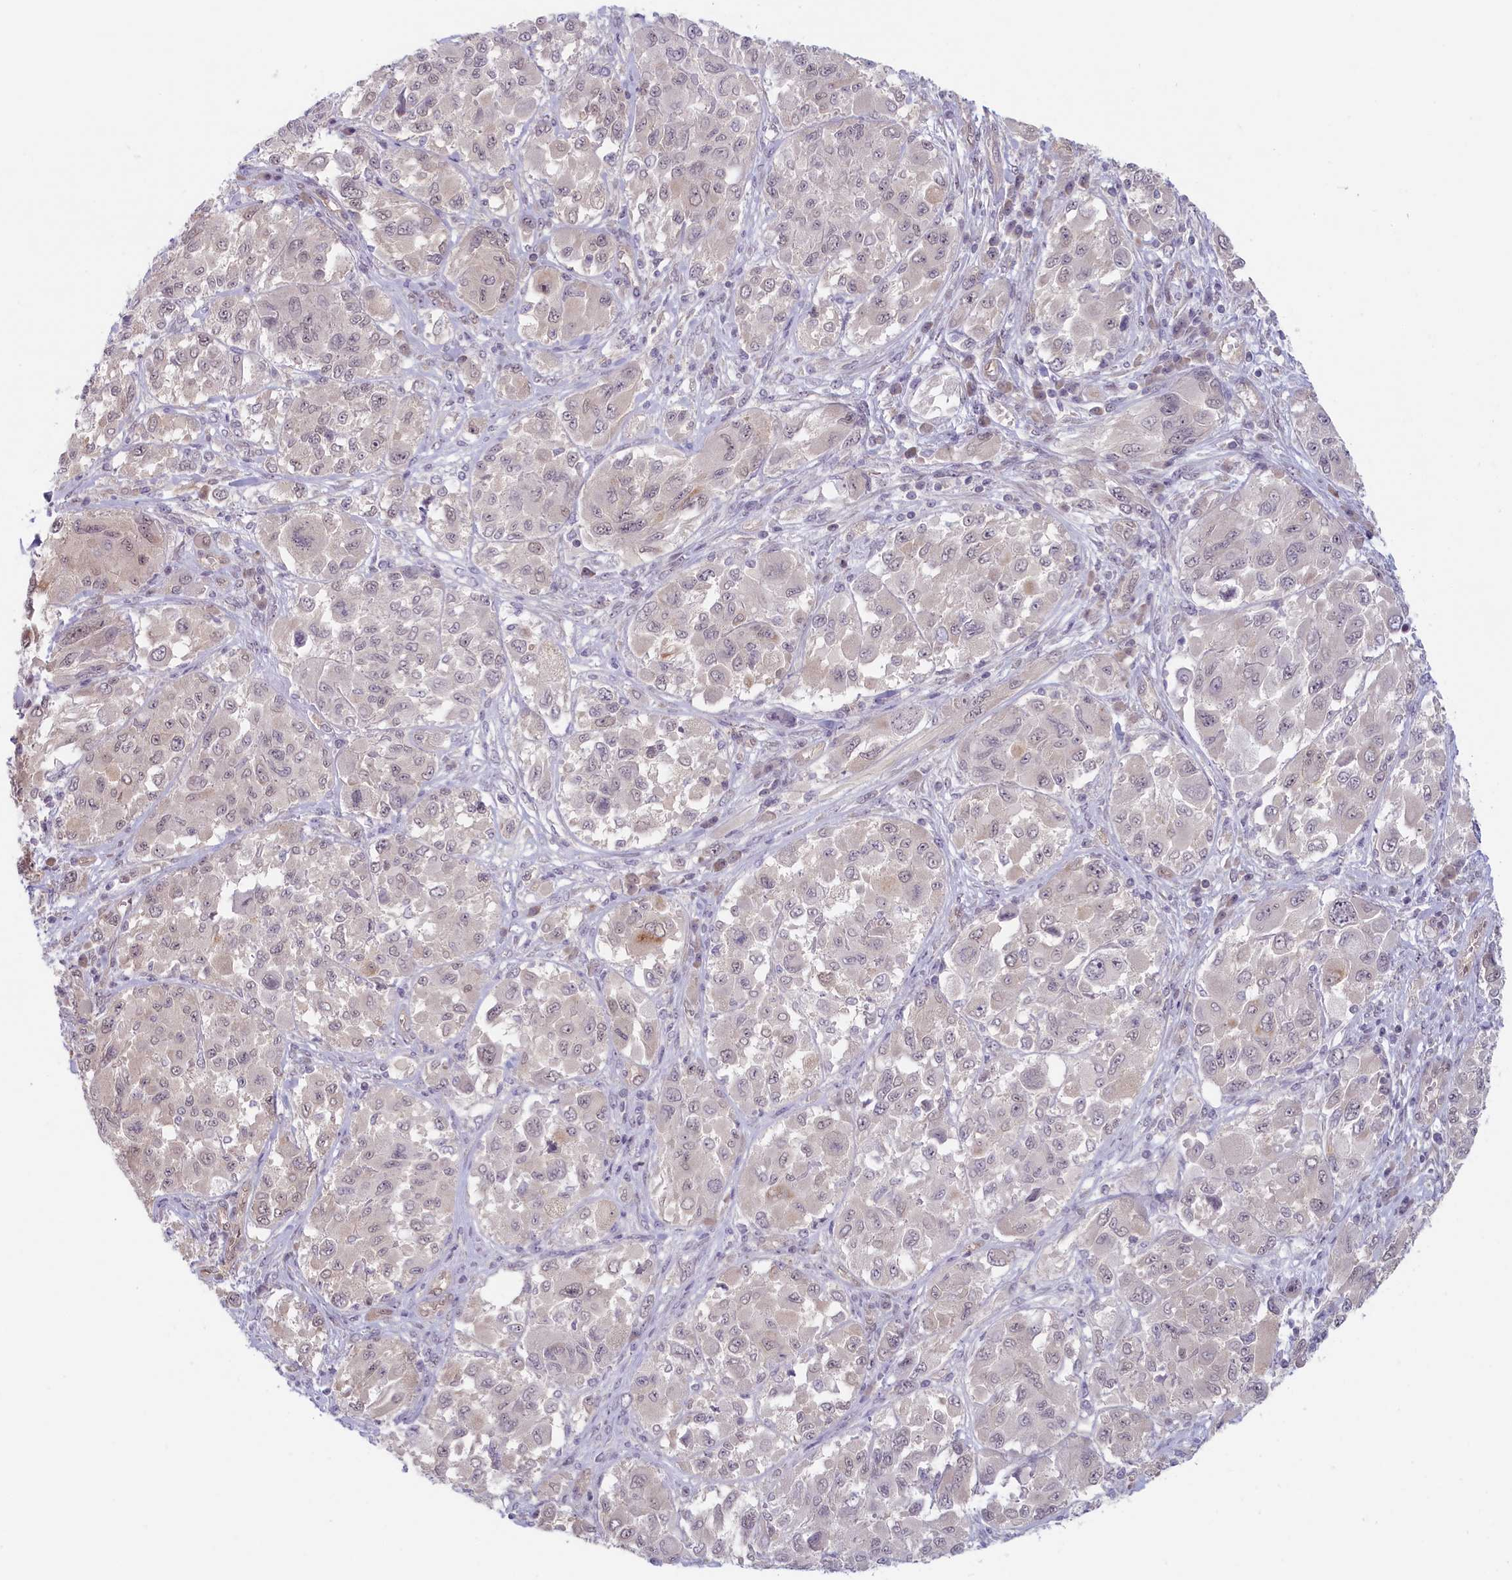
{"staining": {"intensity": "weak", "quantity": "25%-75%", "location": "nuclear"}, "tissue": "melanoma", "cell_type": "Tumor cells", "image_type": "cancer", "snomed": [{"axis": "morphology", "description": "Malignant melanoma, NOS"}, {"axis": "topography", "description": "Skin"}], "caption": "A histopathology image of melanoma stained for a protein reveals weak nuclear brown staining in tumor cells. Using DAB (3,3'-diaminobenzidine) (brown) and hematoxylin (blue) stains, captured at high magnification using brightfield microscopy.", "gene": "C19orf44", "patient": {"sex": "female", "age": 91}}